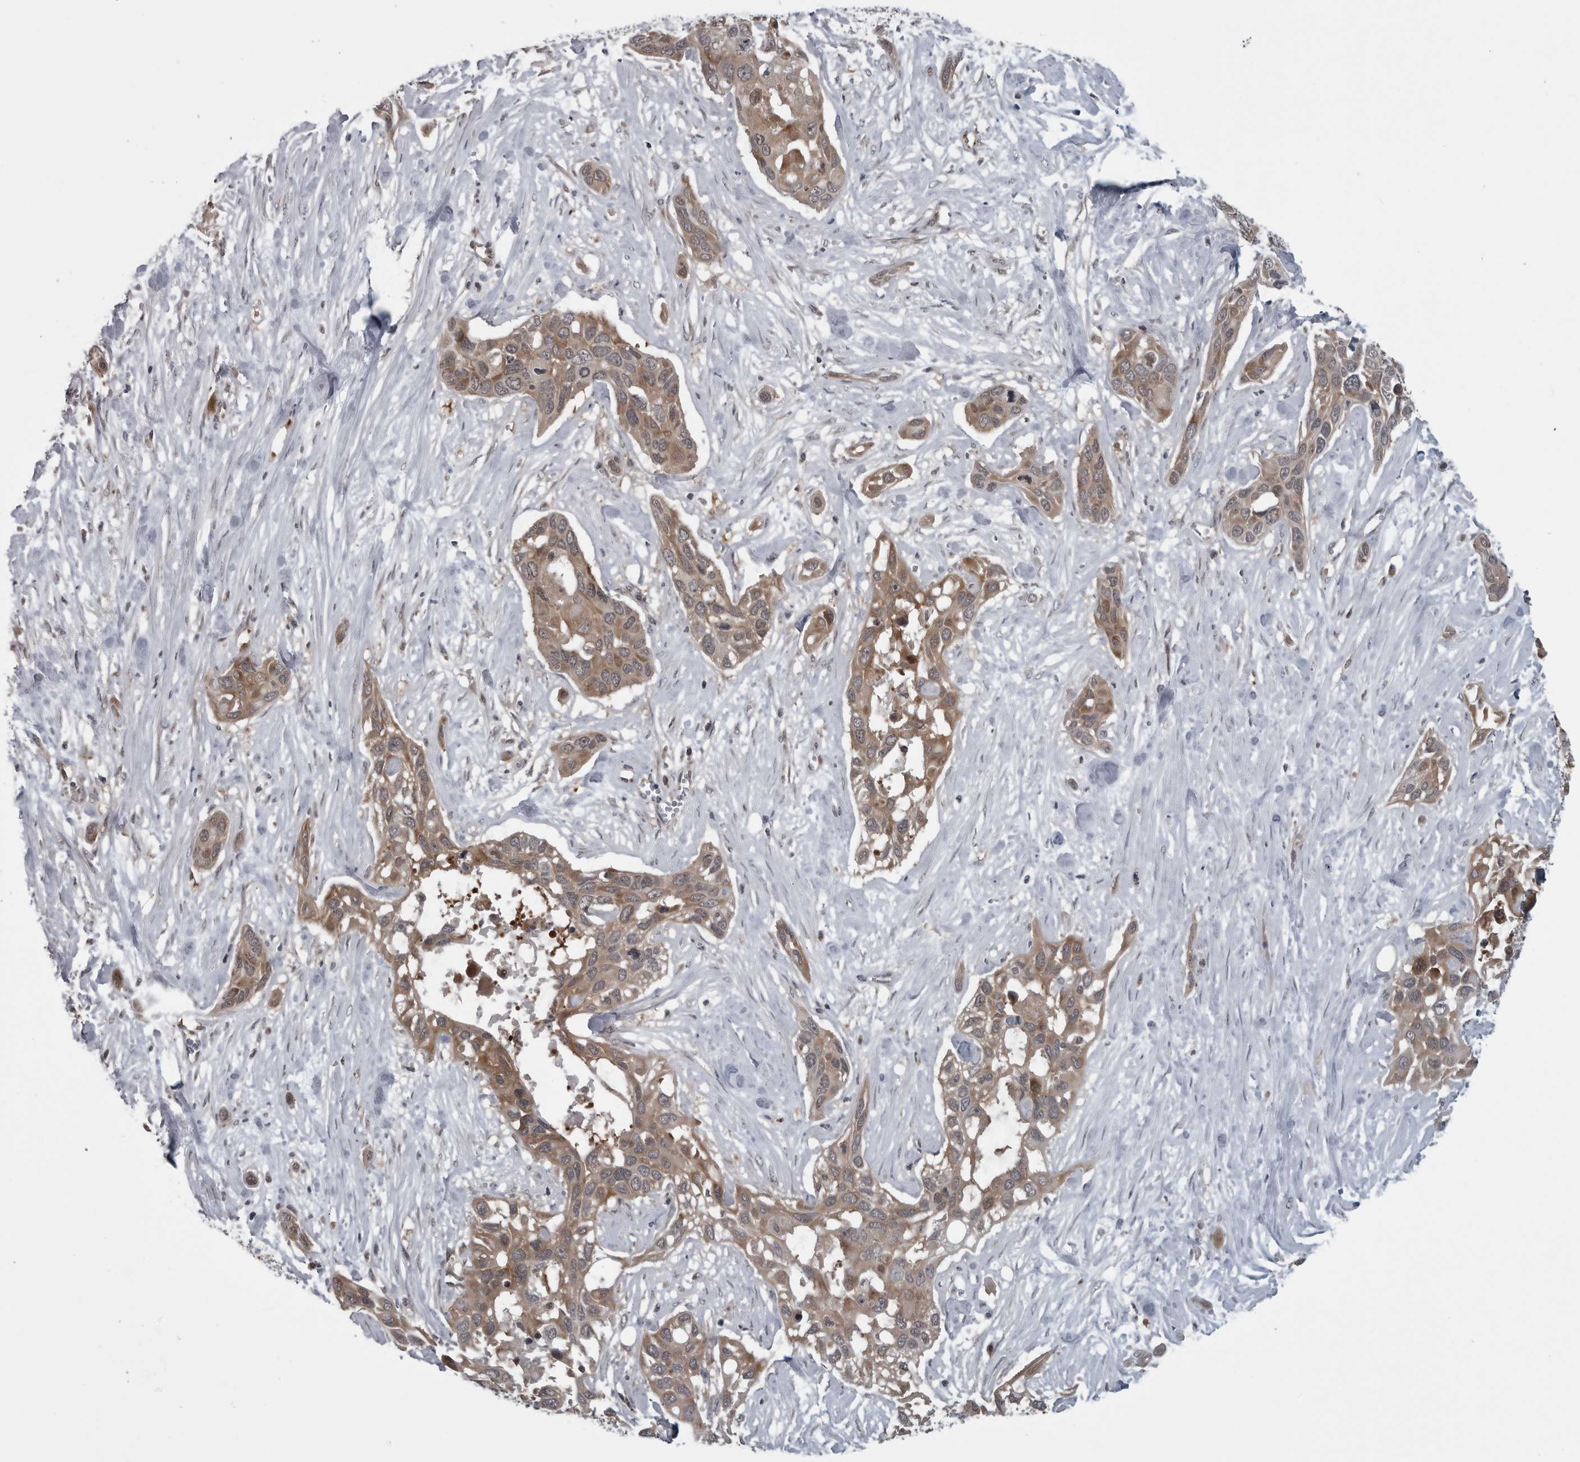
{"staining": {"intensity": "moderate", "quantity": ">75%", "location": "cytoplasmic/membranous"}, "tissue": "pancreatic cancer", "cell_type": "Tumor cells", "image_type": "cancer", "snomed": [{"axis": "morphology", "description": "Adenocarcinoma, NOS"}, {"axis": "topography", "description": "Pancreas"}], "caption": "Protein staining demonstrates moderate cytoplasmic/membranous expression in about >75% of tumor cells in adenocarcinoma (pancreatic).", "gene": "FAAP100", "patient": {"sex": "female", "age": 60}}